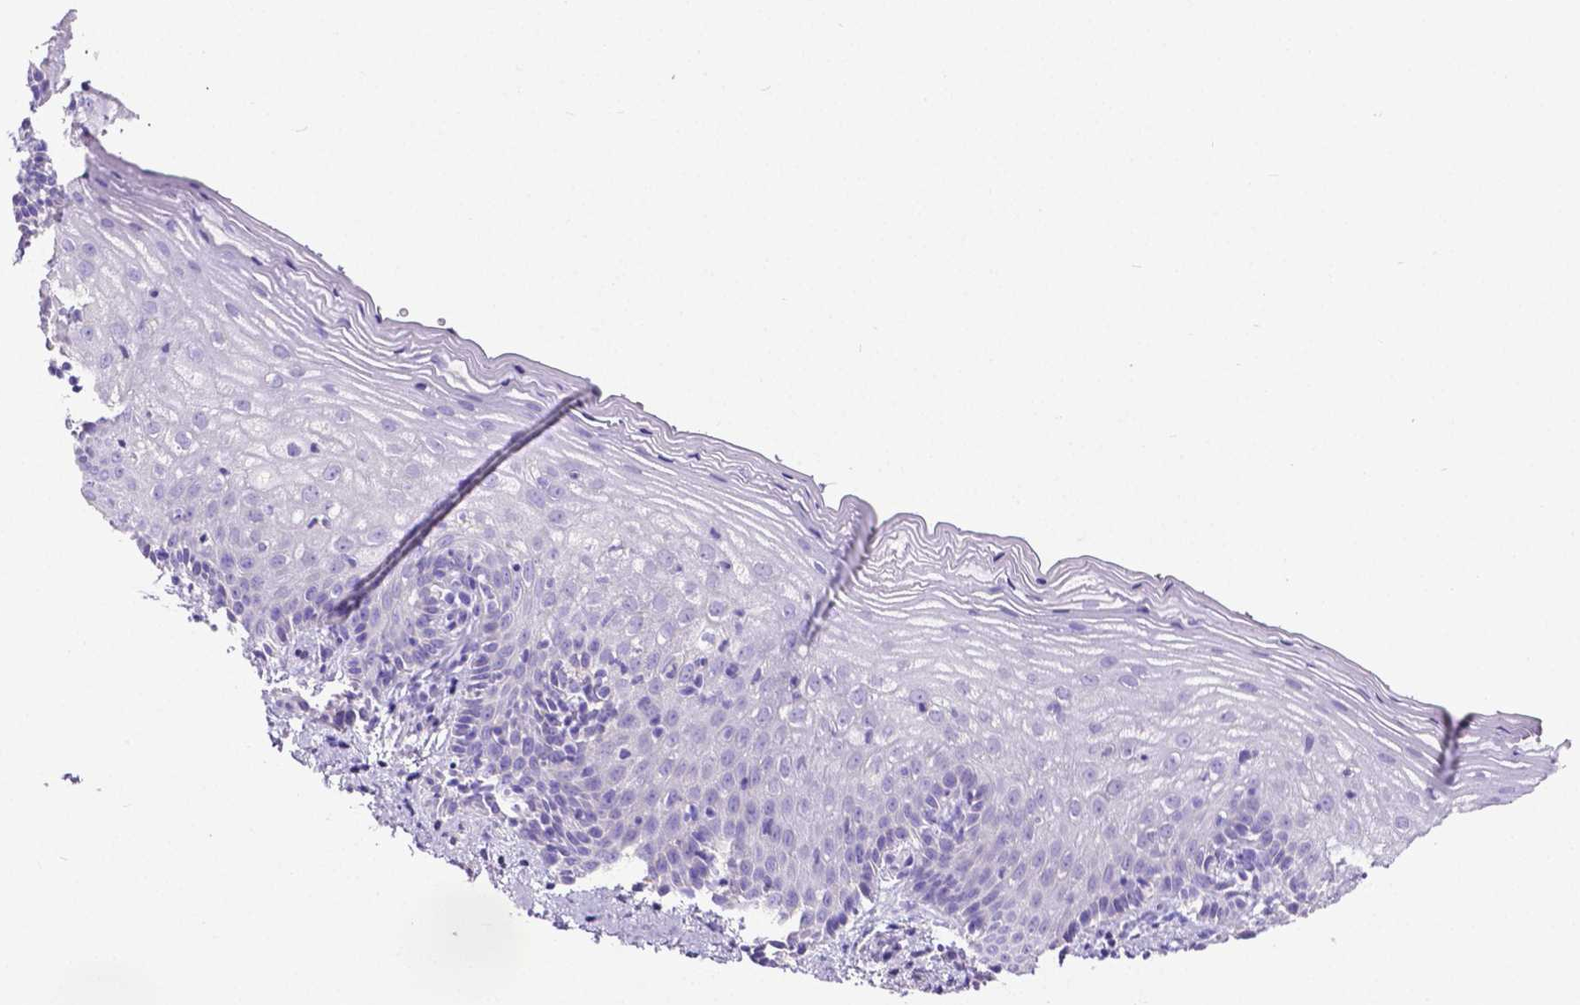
{"staining": {"intensity": "negative", "quantity": "none", "location": "none"}, "tissue": "vagina", "cell_type": "Squamous epithelial cells", "image_type": "normal", "snomed": [{"axis": "morphology", "description": "Normal tissue, NOS"}, {"axis": "topography", "description": "Vagina"}], "caption": "This is a histopathology image of IHC staining of normal vagina, which shows no expression in squamous epithelial cells.", "gene": "MMP9", "patient": {"sex": "female", "age": 45}}